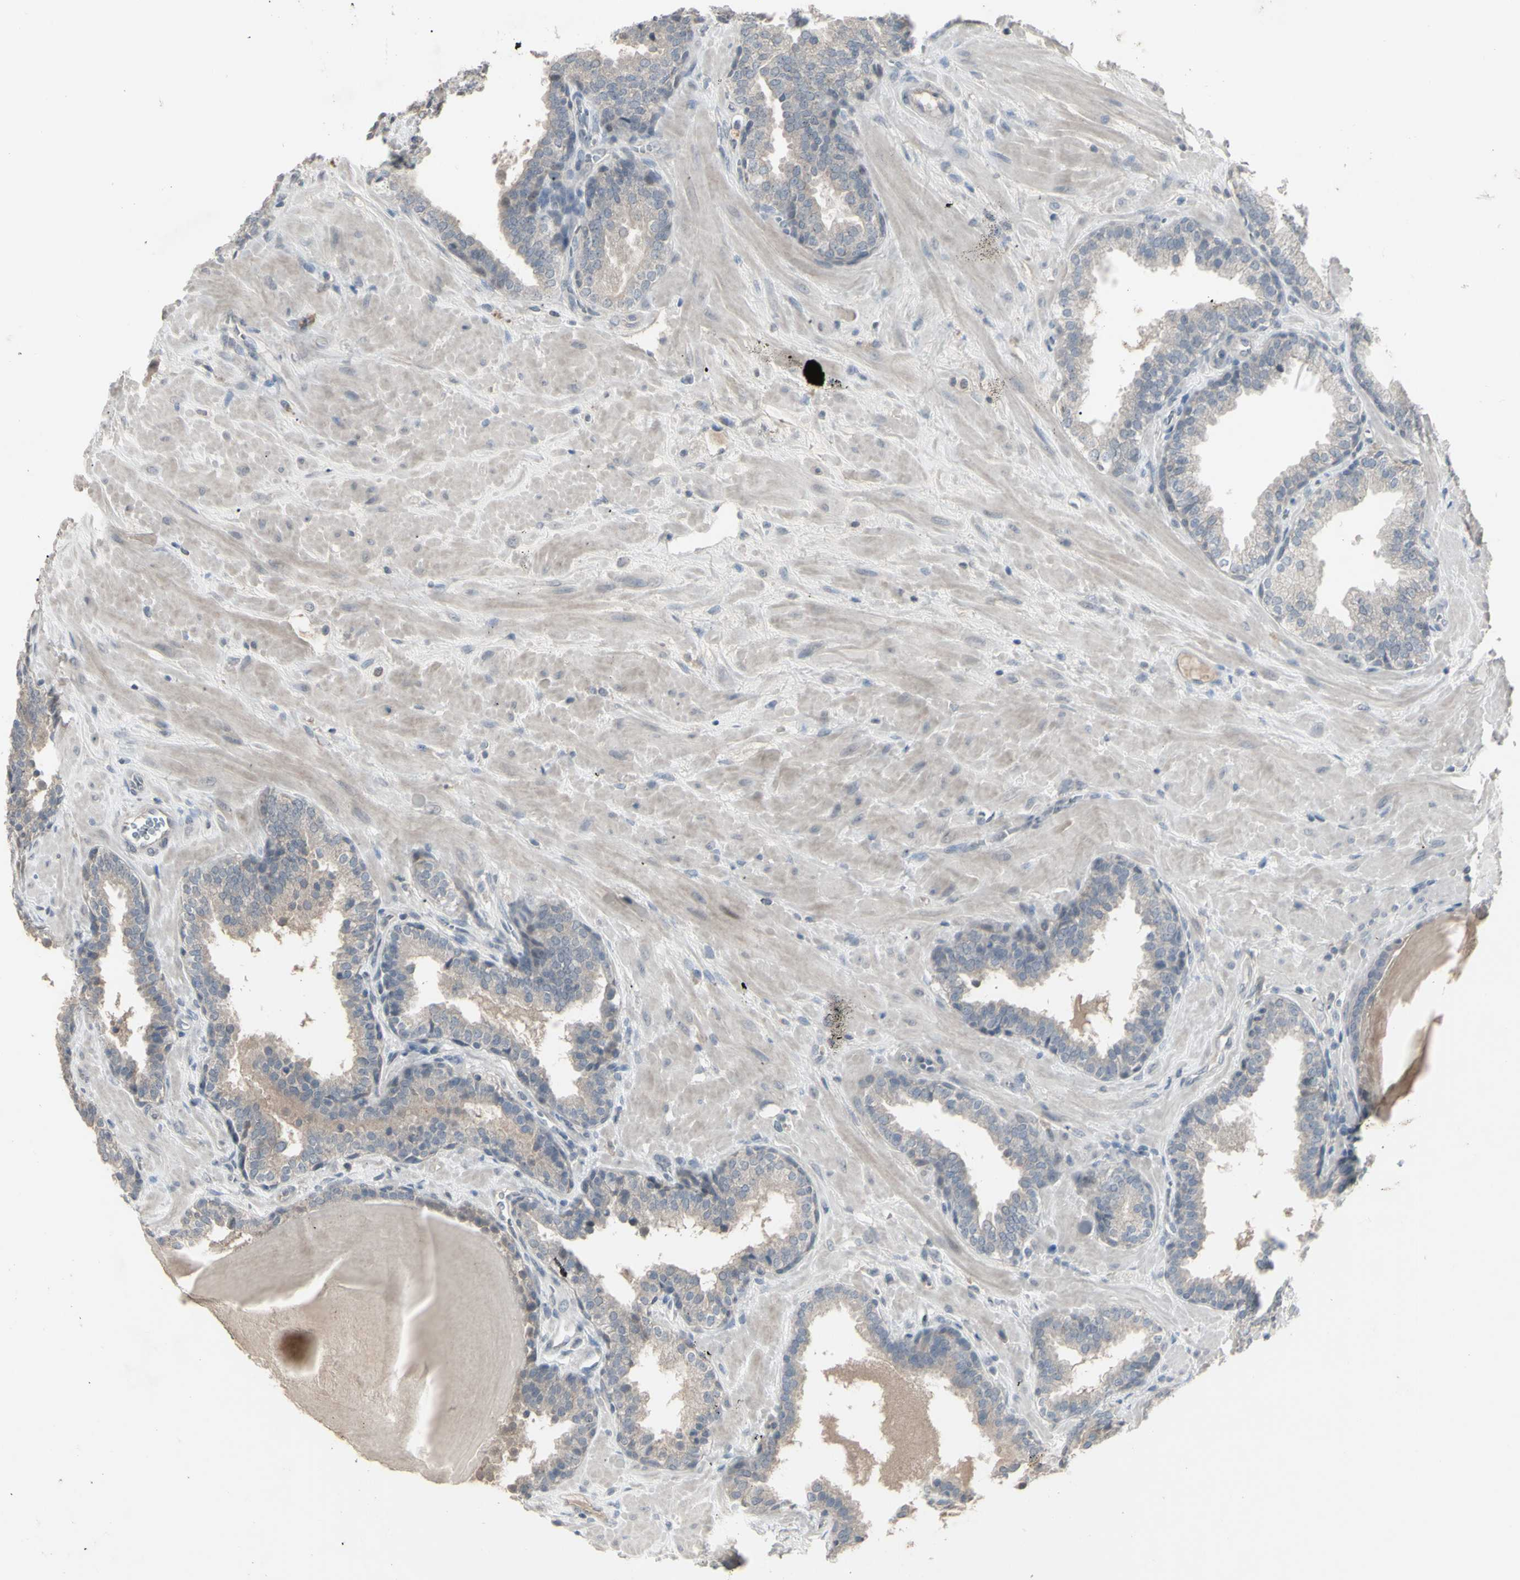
{"staining": {"intensity": "negative", "quantity": "none", "location": "none"}, "tissue": "prostate", "cell_type": "Glandular cells", "image_type": "normal", "snomed": [{"axis": "morphology", "description": "Normal tissue, NOS"}, {"axis": "topography", "description": "Prostate"}], "caption": "Protein analysis of unremarkable prostate shows no significant positivity in glandular cells.", "gene": "PIAS4", "patient": {"sex": "male", "age": 51}}